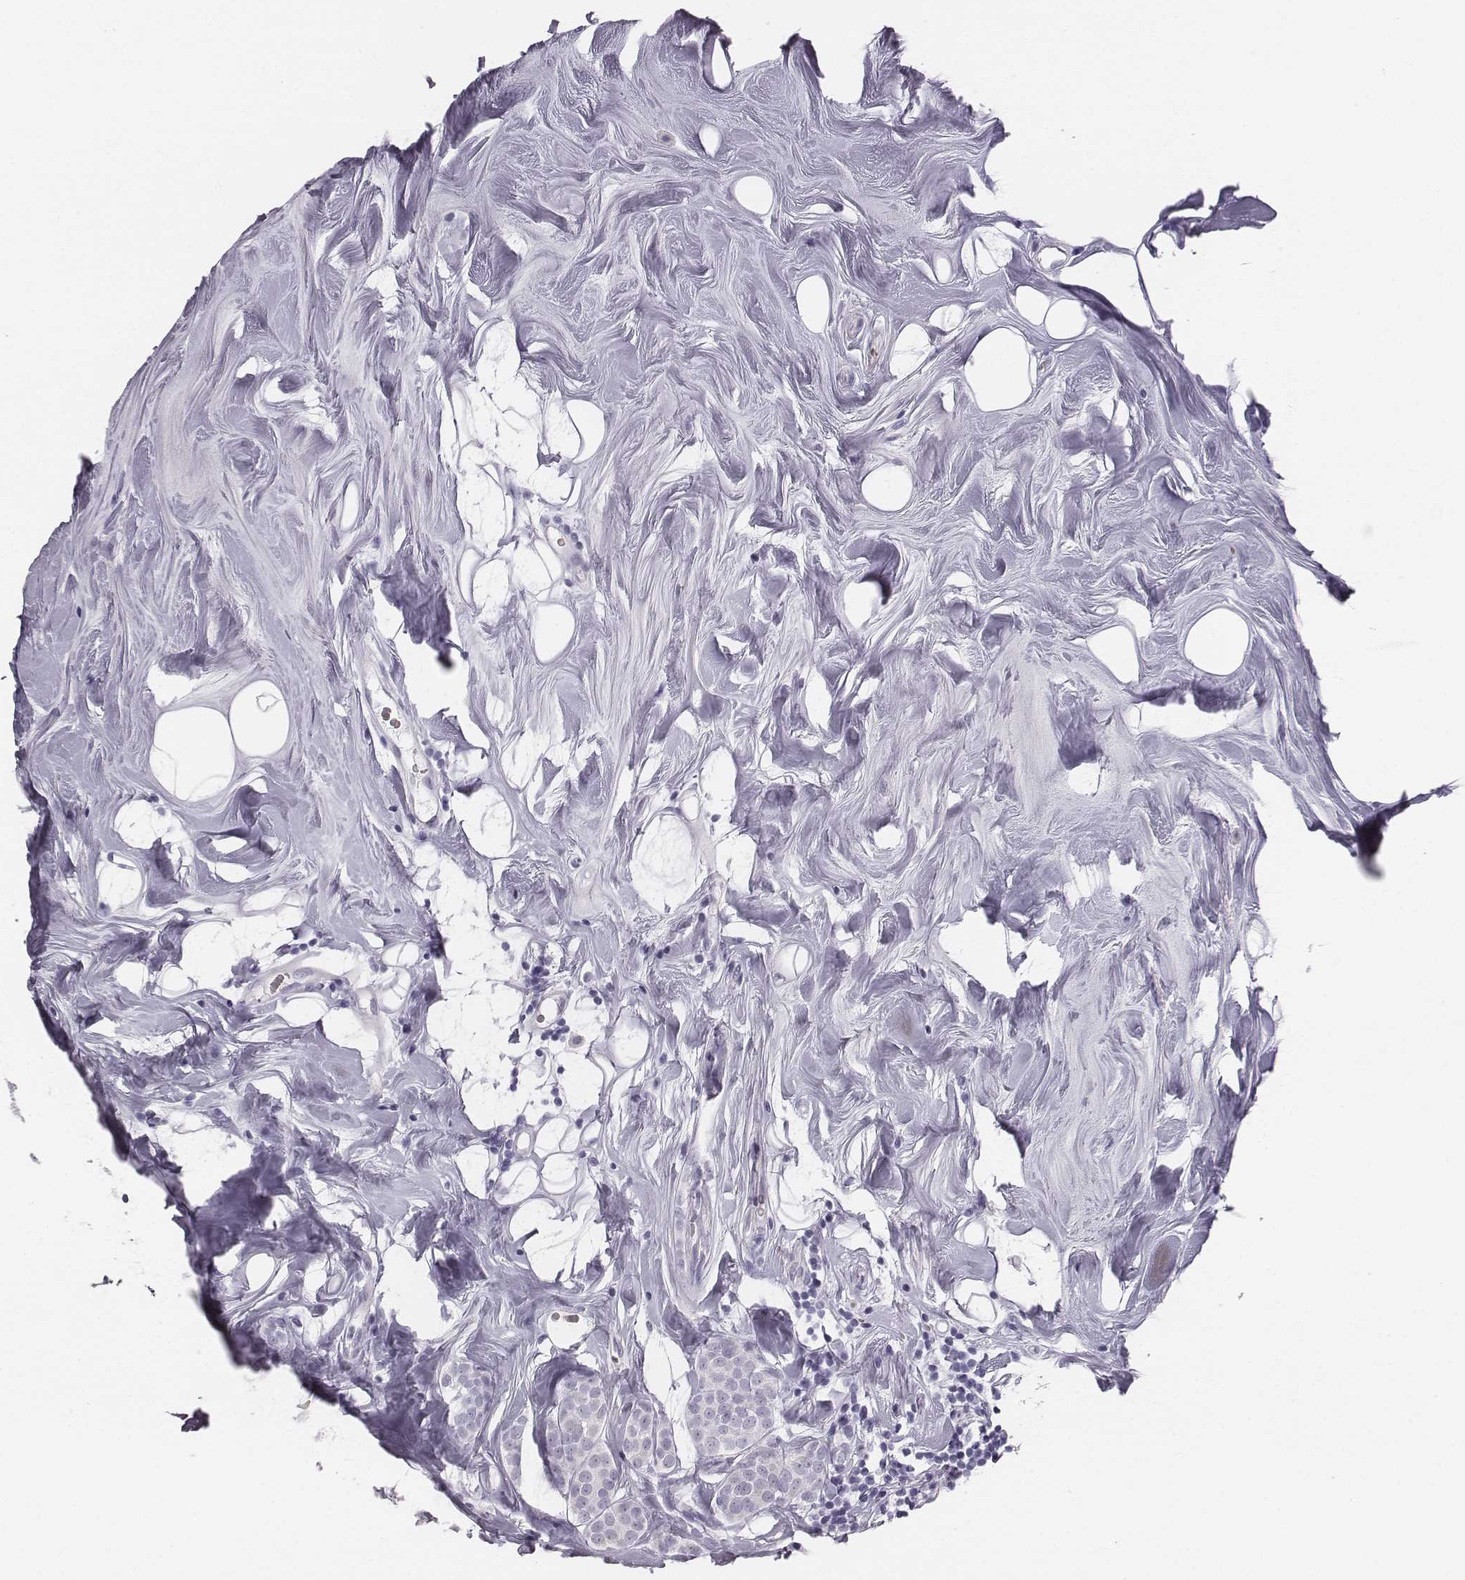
{"staining": {"intensity": "negative", "quantity": "none", "location": "none"}, "tissue": "breast cancer", "cell_type": "Tumor cells", "image_type": "cancer", "snomed": [{"axis": "morphology", "description": "Lobular carcinoma"}, {"axis": "topography", "description": "Breast"}], "caption": "IHC of breast lobular carcinoma demonstrates no expression in tumor cells.", "gene": "HBZ", "patient": {"sex": "female", "age": 49}}